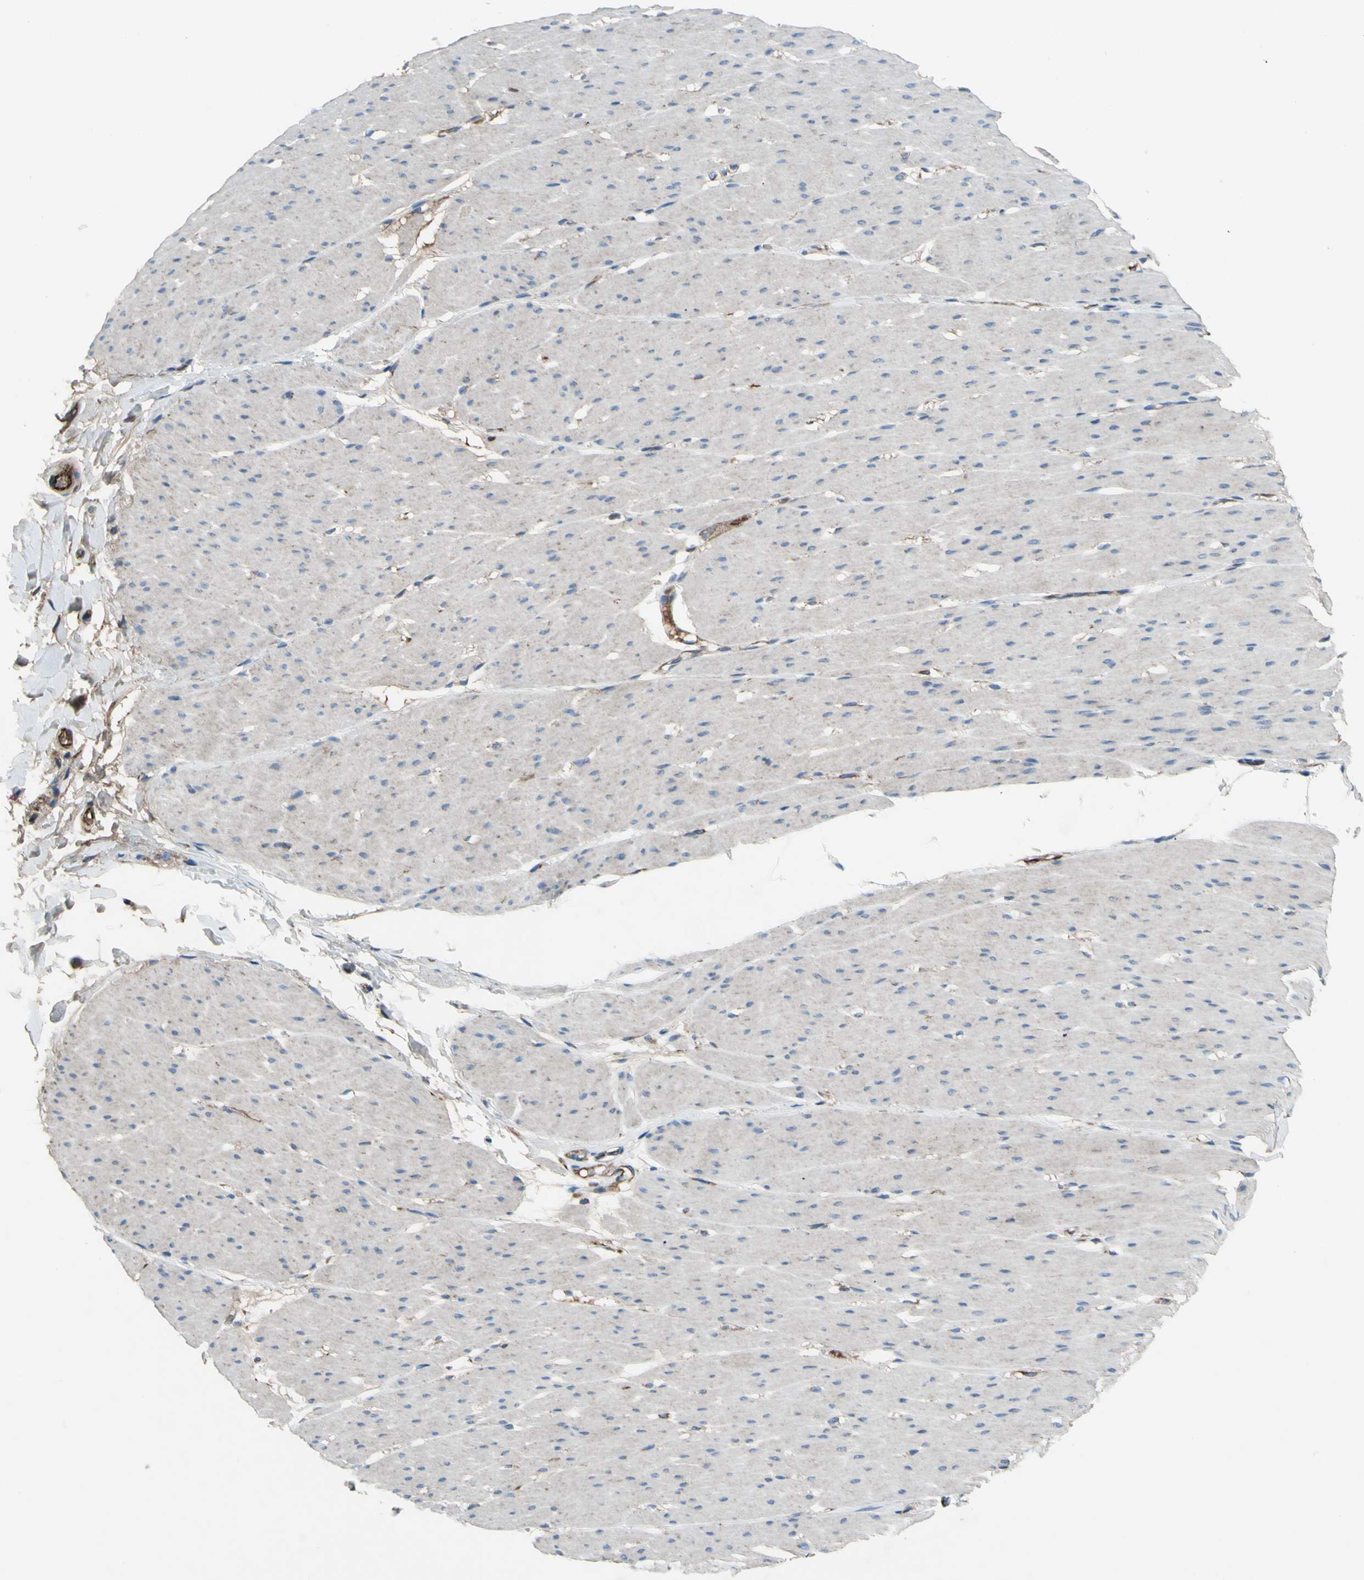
{"staining": {"intensity": "weak", "quantity": ">75%", "location": "cytoplasmic/membranous"}, "tissue": "smooth muscle", "cell_type": "Smooth muscle cells", "image_type": "normal", "snomed": [{"axis": "morphology", "description": "Normal tissue, NOS"}, {"axis": "topography", "description": "Smooth muscle"}, {"axis": "topography", "description": "Colon"}], "caption": "Immunohistochemical staining of unremarkable human smooth muscle reveals low levels of weak cytoplasmic/membranous staining in approximately >75% of smooth muscle cells.", "gene": "EMC7", "patient": {"sex": "male", "age": 67}}